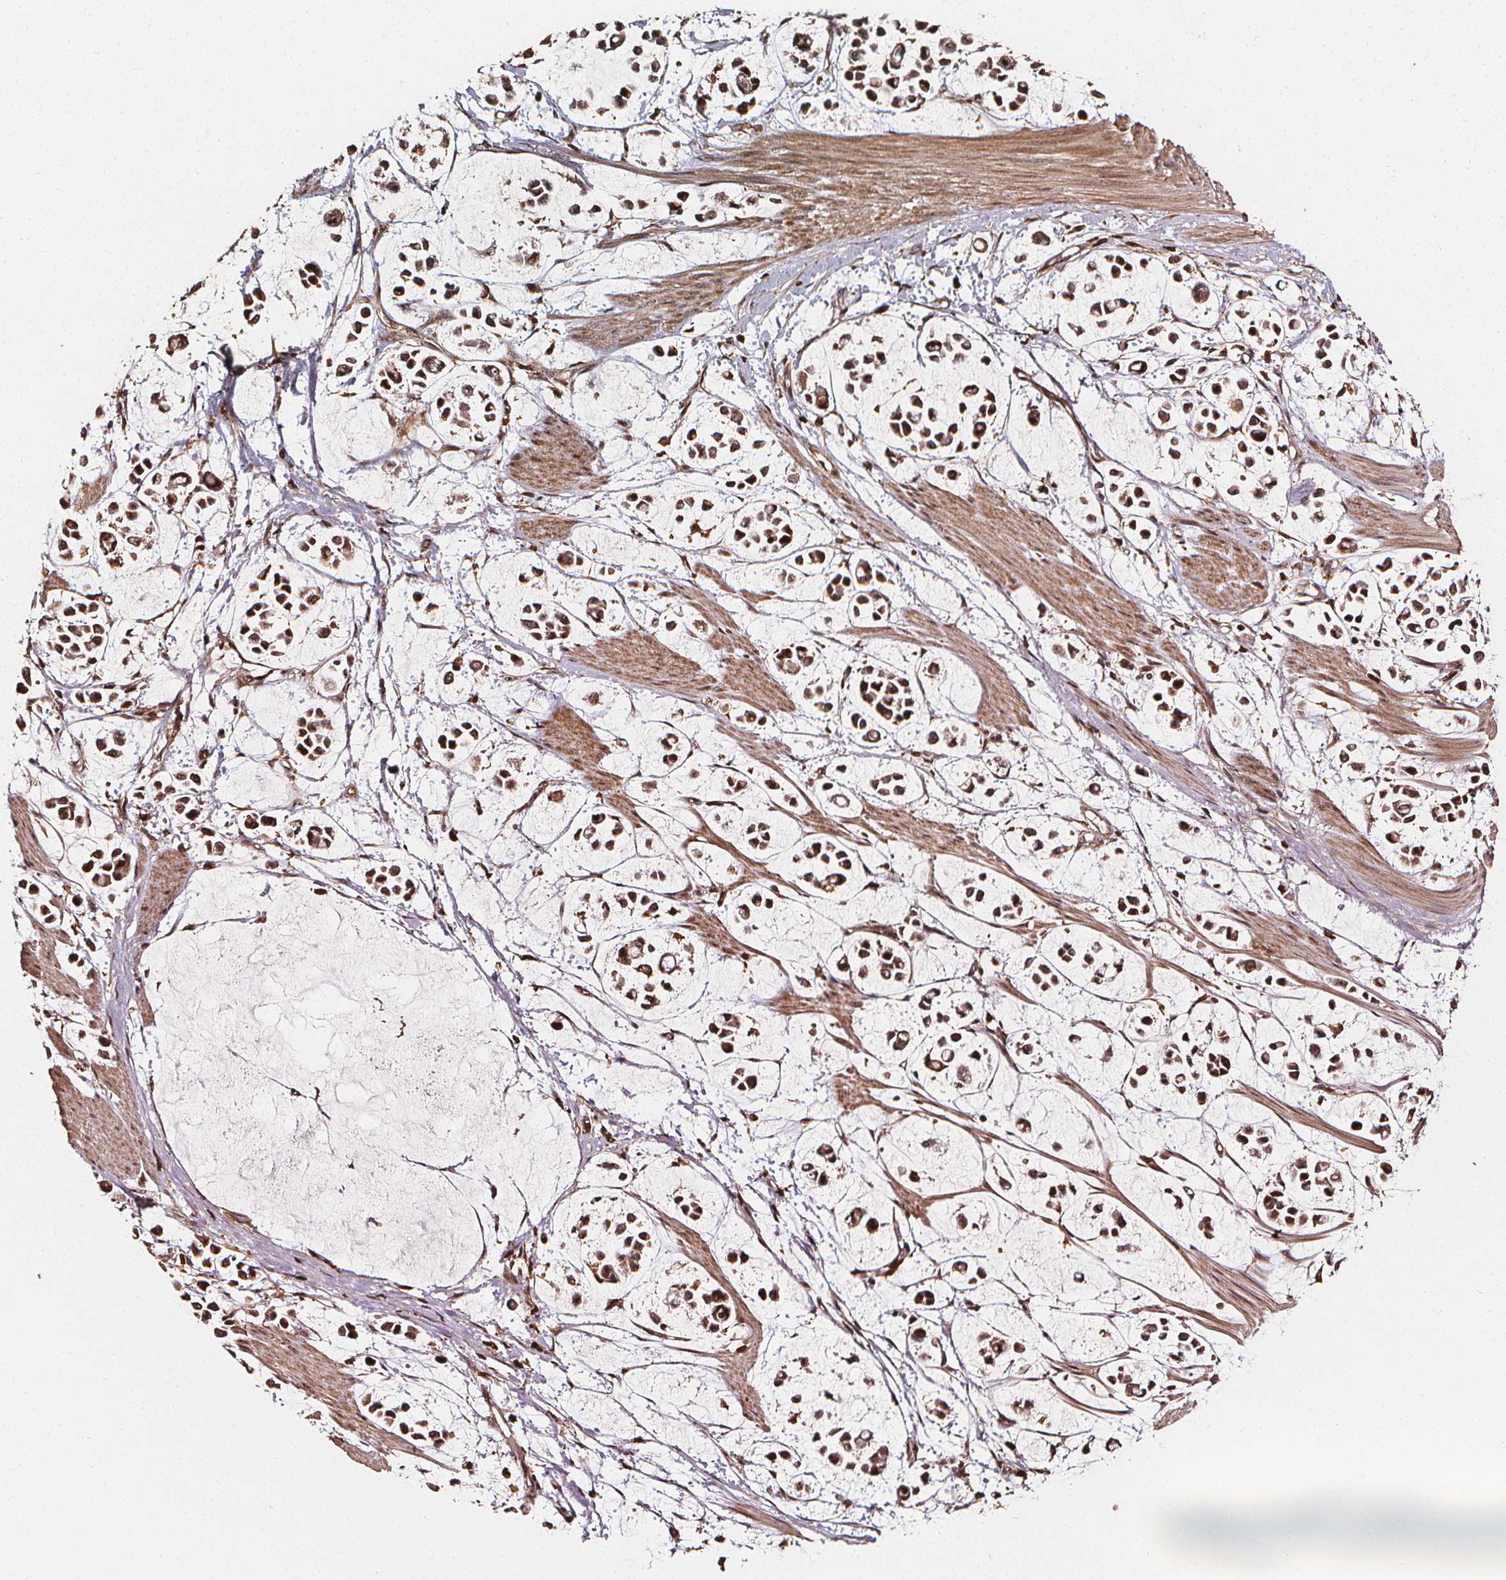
{"staining": {"intensity": "strong", "quantity": ">75%", "location": "nuclear"}, "tissue": "stomach cancer", "cell_type": "Tumor cells", "image_type": "cancer", "snomed": [{"axis": "morphology", "description": "Adenocarcinoma, NOS"}, {"axis": "topography", "description": "Stomach"}], "caption": "Stomach cancer (adenocarcinoma) tissue demonstrates strong nuclear staining in approximately >75% of tumor cells", "gene": "EXOSC9", "patient": {"sex": "male", "age": 82}}